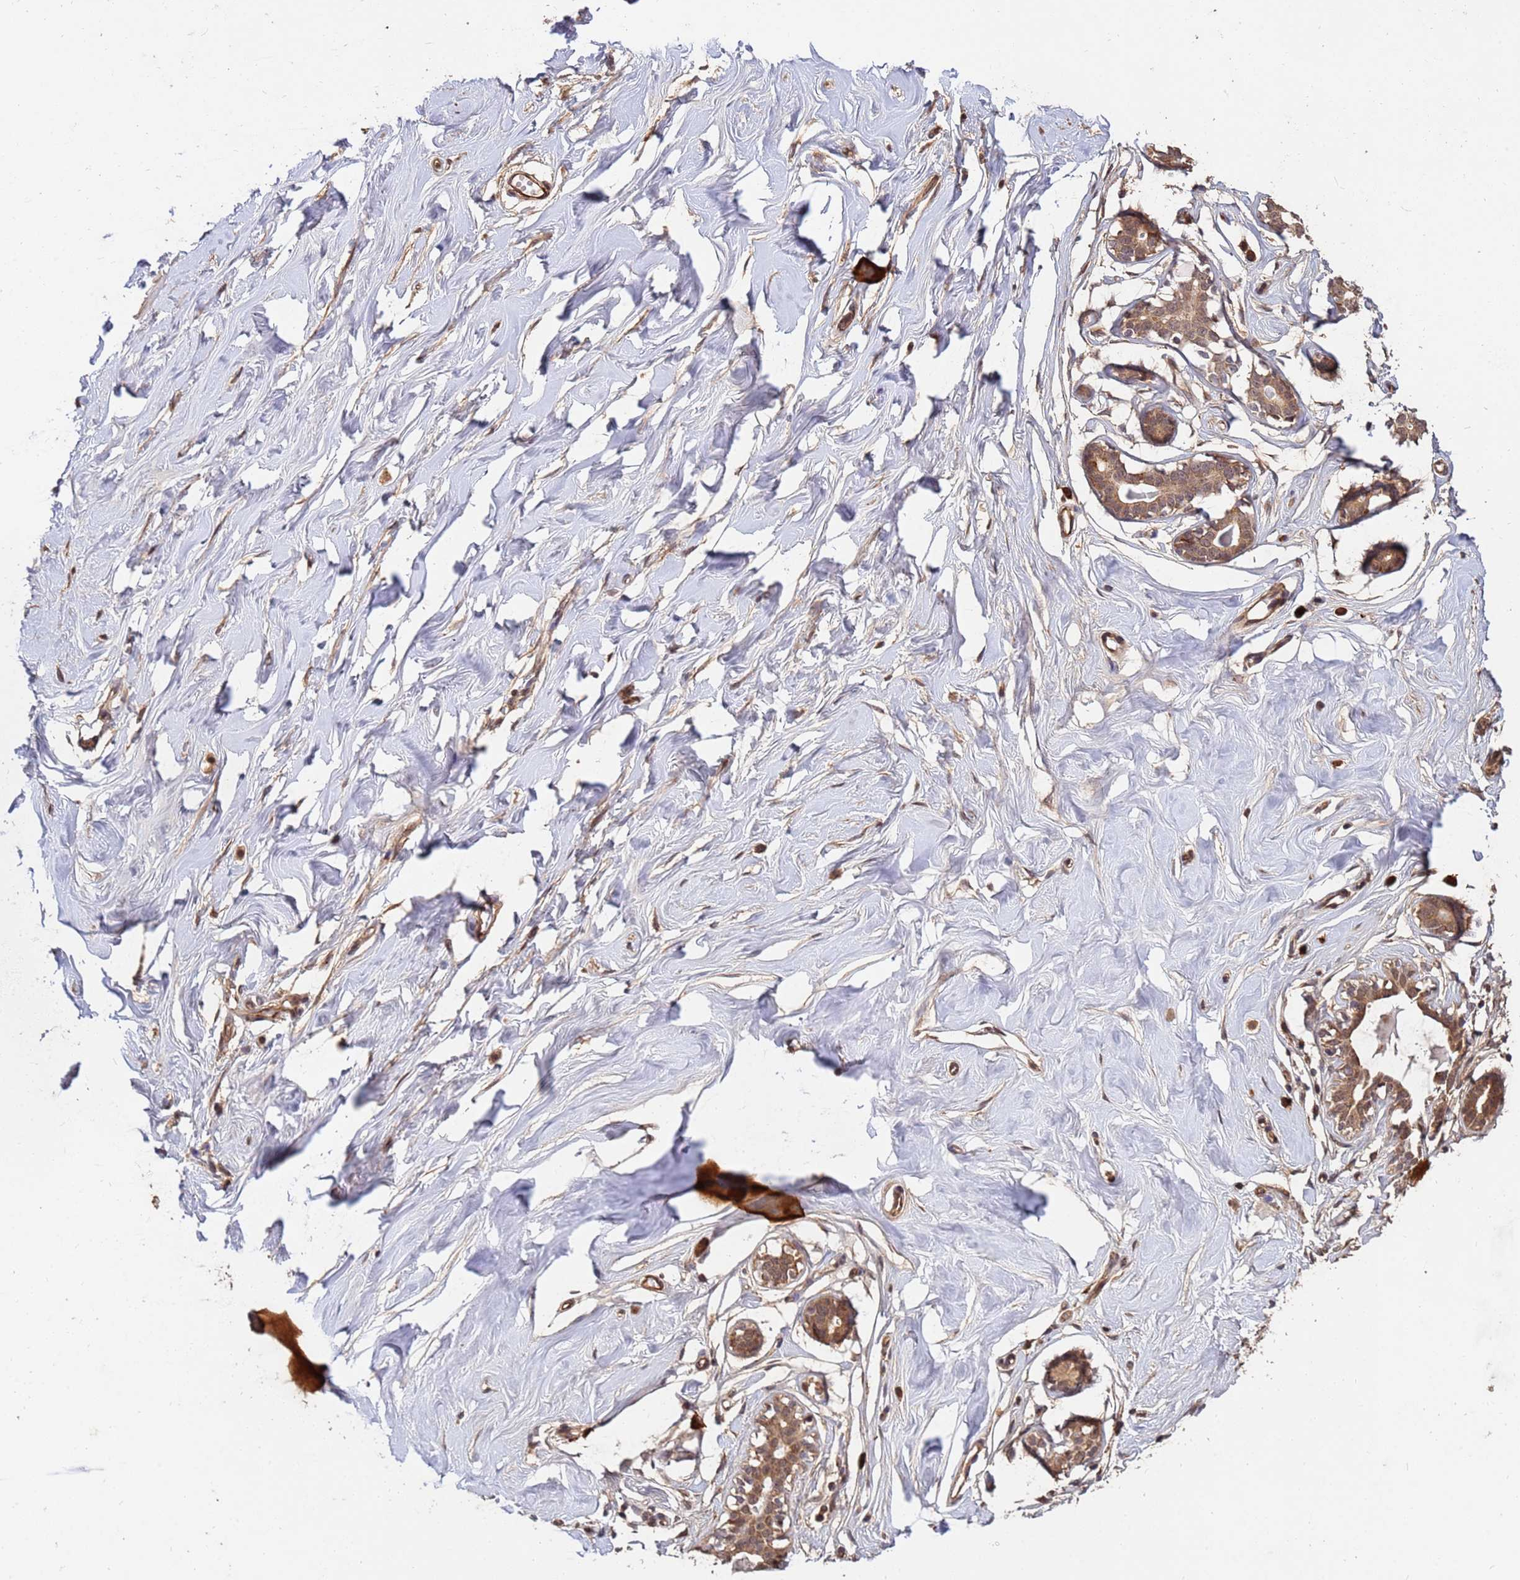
{"staining": {"intensity": "moderate", "quantity": ">75%", "location": "cytoplasmic/membranous"}, "tissue": "breast", "cell_type": "Glandular cells", "image_type": "normal", "snomed": [{"axis": "morphology", "description": "Normal tissue, NOS"}, {"axis": "morphology", "description": "Adenoma, NOS"}, {"axis": "topography", "description": "Breast"}], "caption": "Moderate cytoplasmic/membranous staining is seen in approximately >75% of glandular cells in benign breast.", "gene": "ZNF619", "patient": {"sex": "female", "age": 23}}